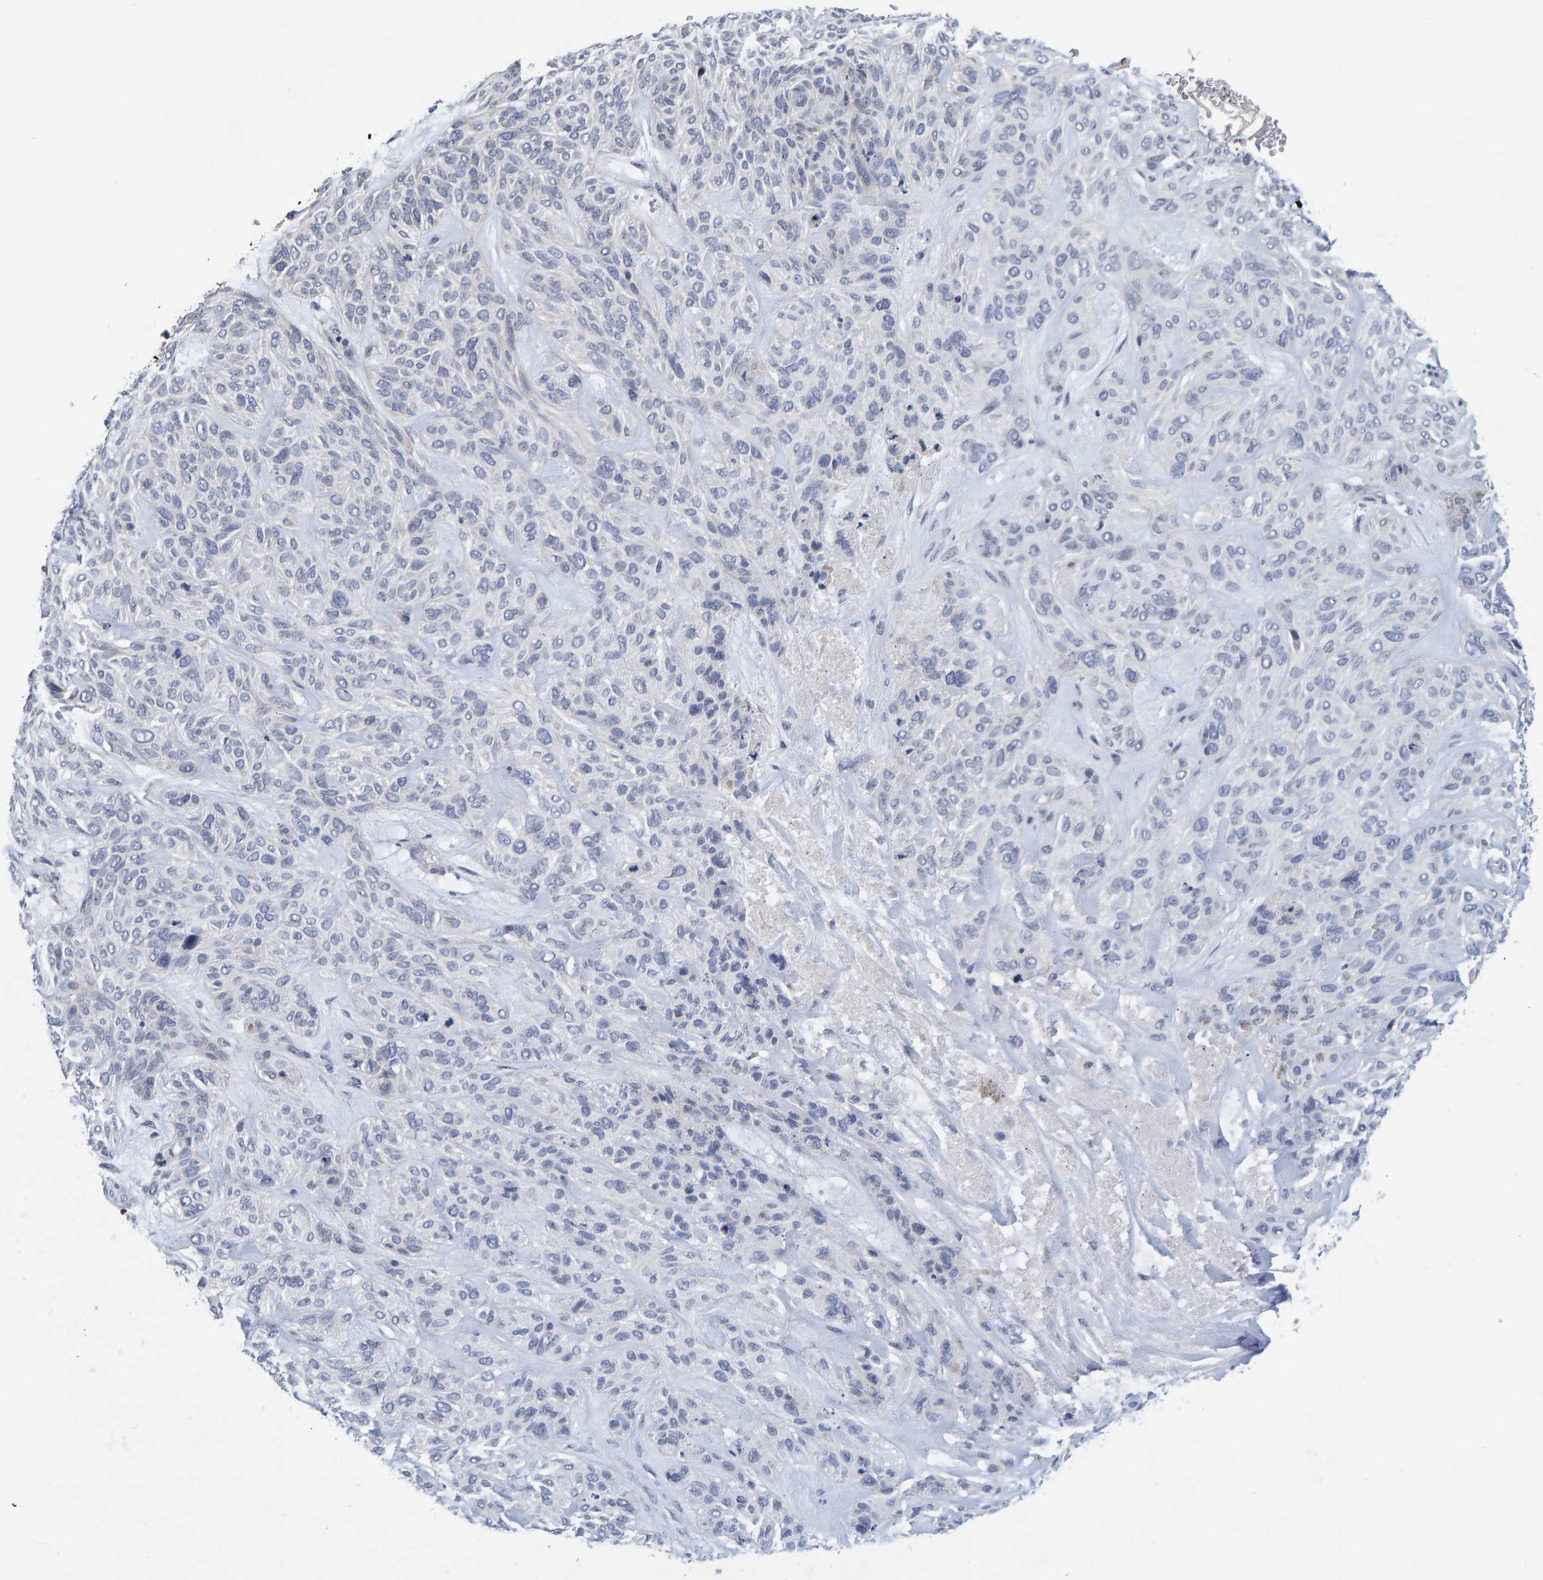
{"staining": {"intensity": "negative", "quantity": "none", "location": "none"}, "tissue": "skin cancer", "cell_type": "Tumor cells", "image_type": "cancer", "snomed": [{"axis": "morphology", "description": "Basal cell carcinoma"}, {"axis": "topography", "description": "Skin"}], "caption": "The photomicrograph exhibits no staining of tumor cells in skin basal cell carcinoma.", "gene": "ZNF77", "patient": {"sex": "male", "age": 55}}